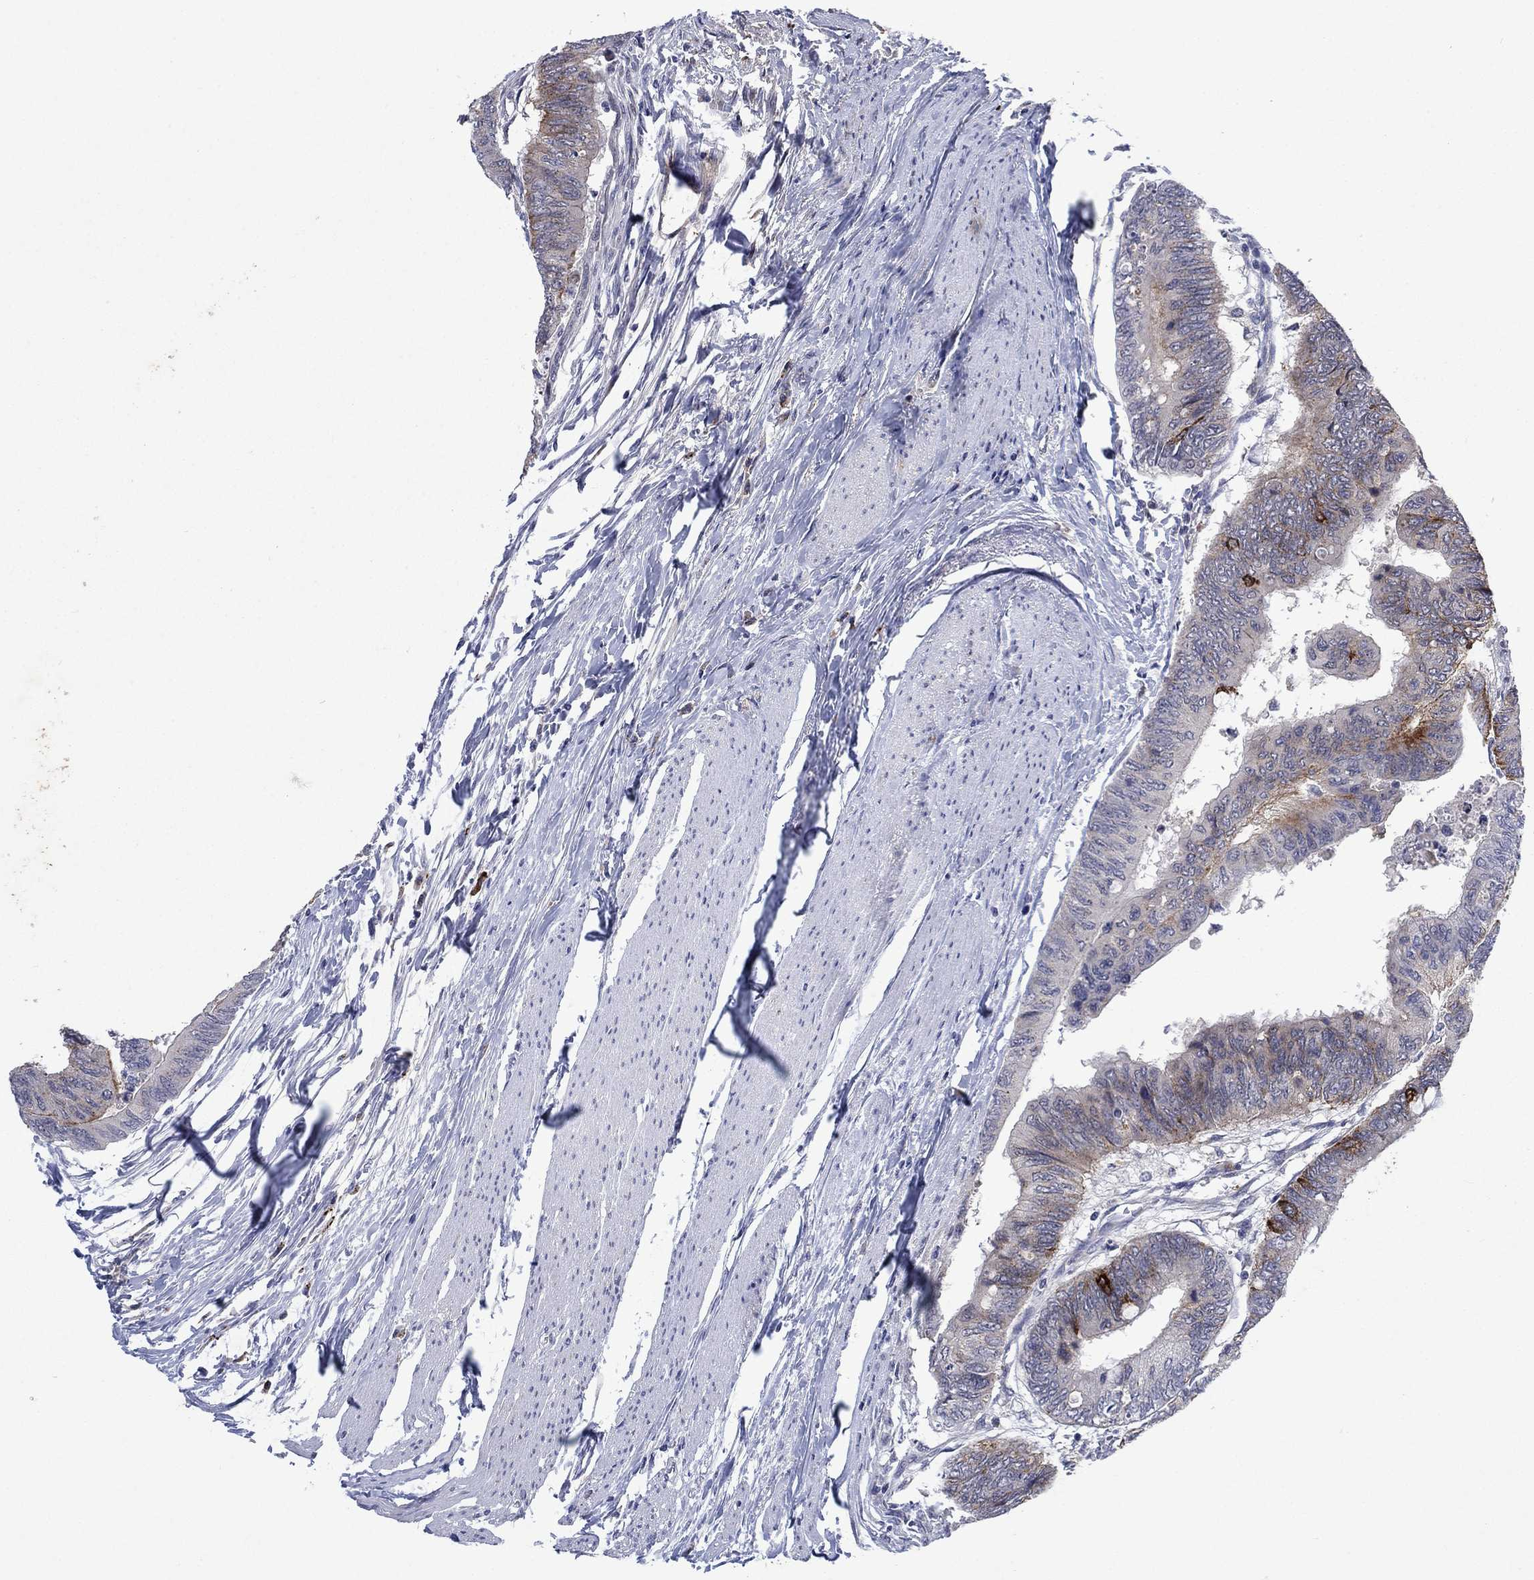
{"staining": {"intensity": "strong", "quantity": "<25%", "location": "cytoplasmic/membranous"}, "tissue": "colorectal cancer", "cell_type": "Tumor cells", "image_type": "cancer", "snomed": [{"axis": "morphology", "description": "Normal tissue, NOS"}, {"axis": "morphology", "description": "Adenocarcinoma, NOS"}, {"axis": "topography", "description": "Rectum"}, {"axis": "topography", "description": "Peripheral nerve tissue"}], "caption": "Immunohistochemical staining of human colorectal cancer shows strong cytoplasmic/membranous protein positivity in about <25% of tumor cells. The protein of interest is stained brown, and the nuclei are stained in blue (DAB (3,3'-diaminobenzidine) IHC with brightfield microscopy, high magnification).", "gene": "SDC1", "patient": {"sex": "male", "age": 92}}